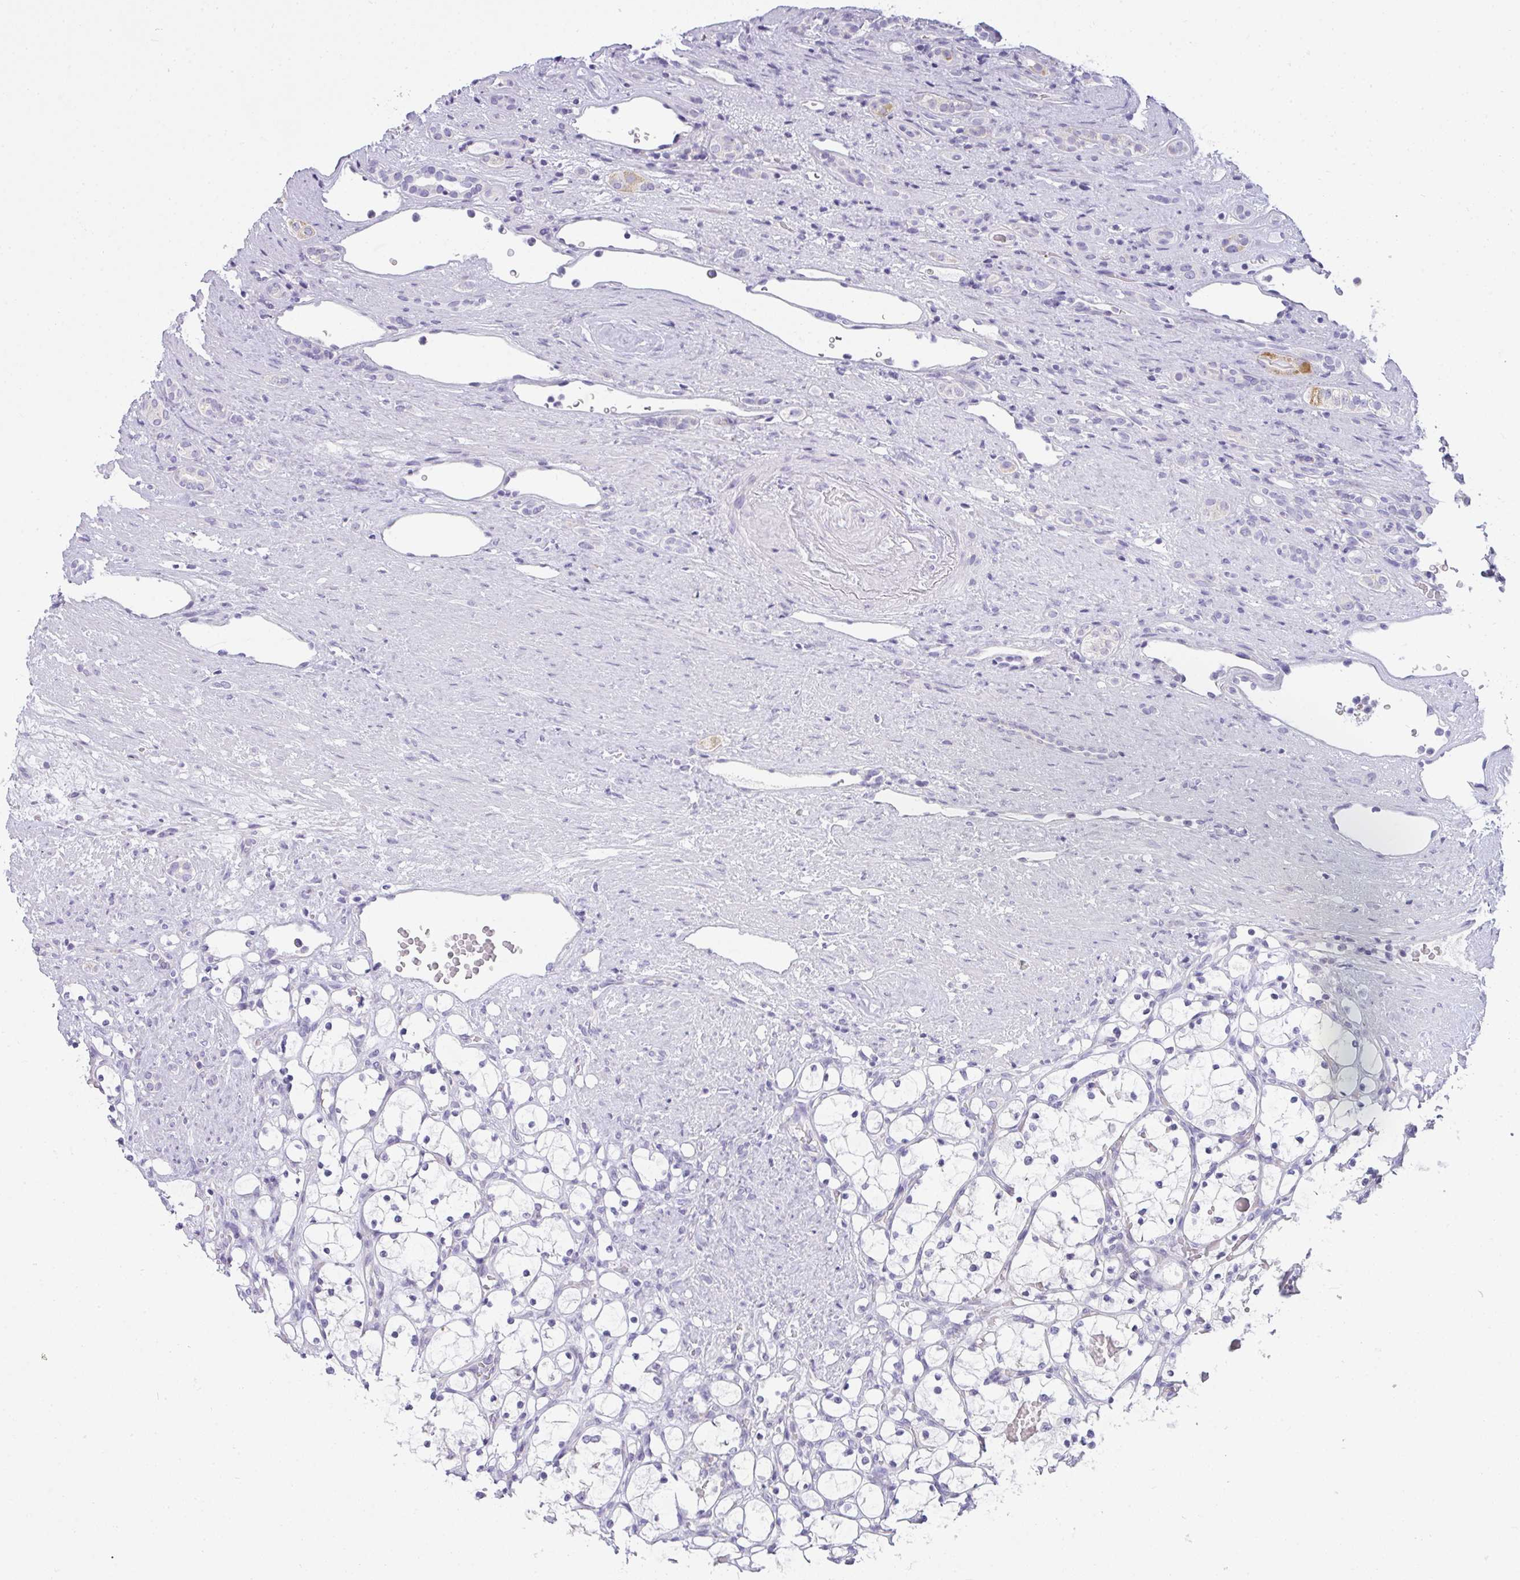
{"staining": {"intensity": "negative", "quantity": "none", "location": "none"}, "tissue": "renal cancer", "cell_type": "Tumor cells", "image_type": "cancer", "snomed": [{"axis": "morphology", "description": "Adenocarcinoma, NOS"}, {"axis": "topography", "description": "Kidney"}], "caption": "The histopathology image demonstrates no significant expression in tumor cells of renal cancer. (DAB (3,3'-diaminobenzidine) immunohistochemistry (IHC) visualized using brightfield microscopy, high magnification).", "gene": "GSDMB", "patient": {"sex": "female", "age": 69}}